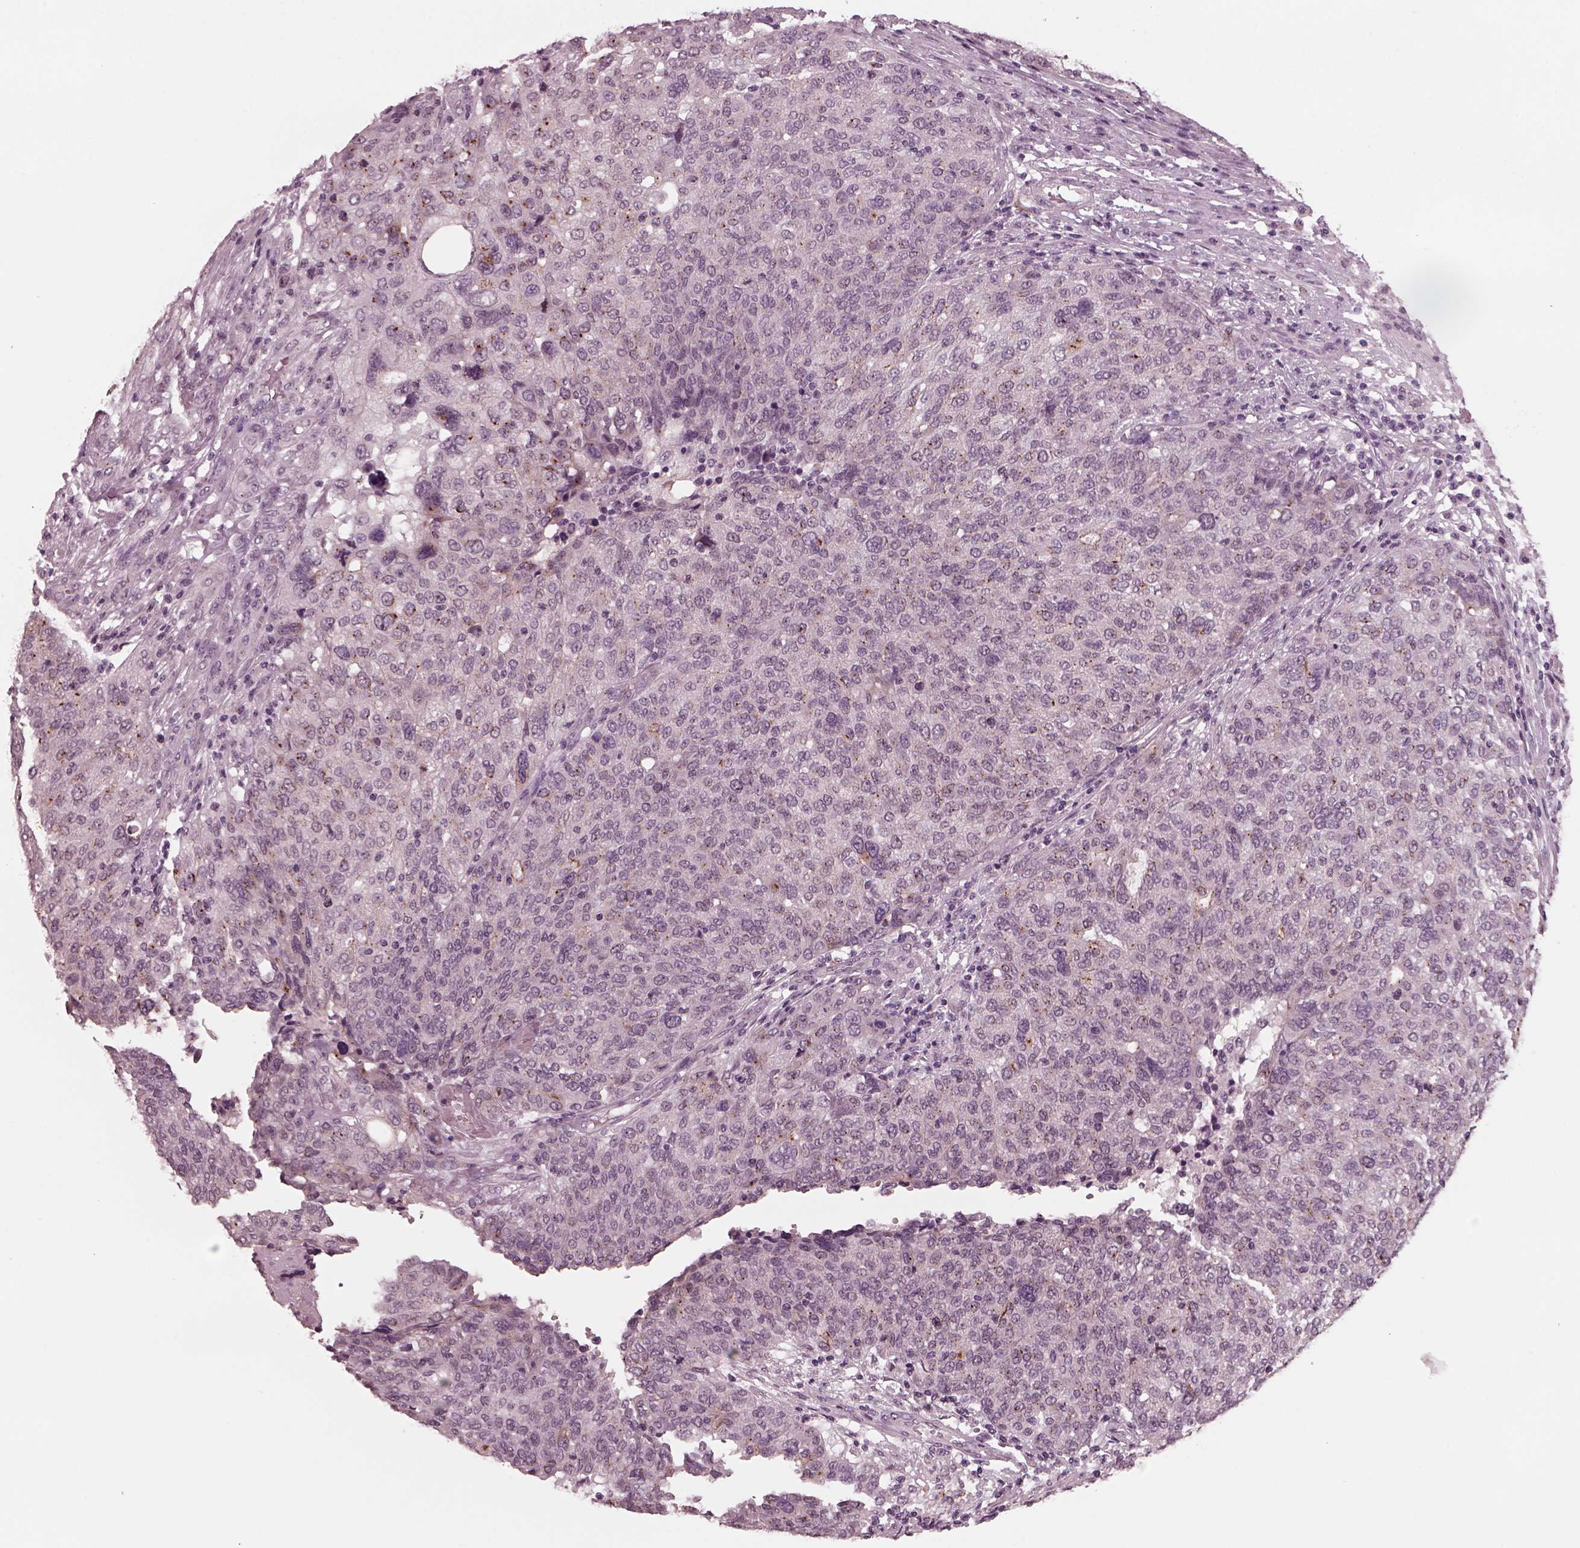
{"staining": {"intensity": "weak", "quantity": "<25%", "location": "cytoplasmic/membranous"}, "tissue": "ovarian cancer", "cell_type": "Tumor cells", "image_type": "cancer", "snomed": [{"axis": "morphology", "description": "Carcinoma, endometroid"}, {"axis": "topography", "description": "Ovary"}], "caption": "This is a image of IHC staining of ovarian cancer, which shows no staining in tumor cells. (Stains: DAB IHC with hematoxylin counter stain, Microscopy: brightfield microscopy at high magnification).", "gene": "SAXO1", "patient": {"sex": "female", "age": 58}}